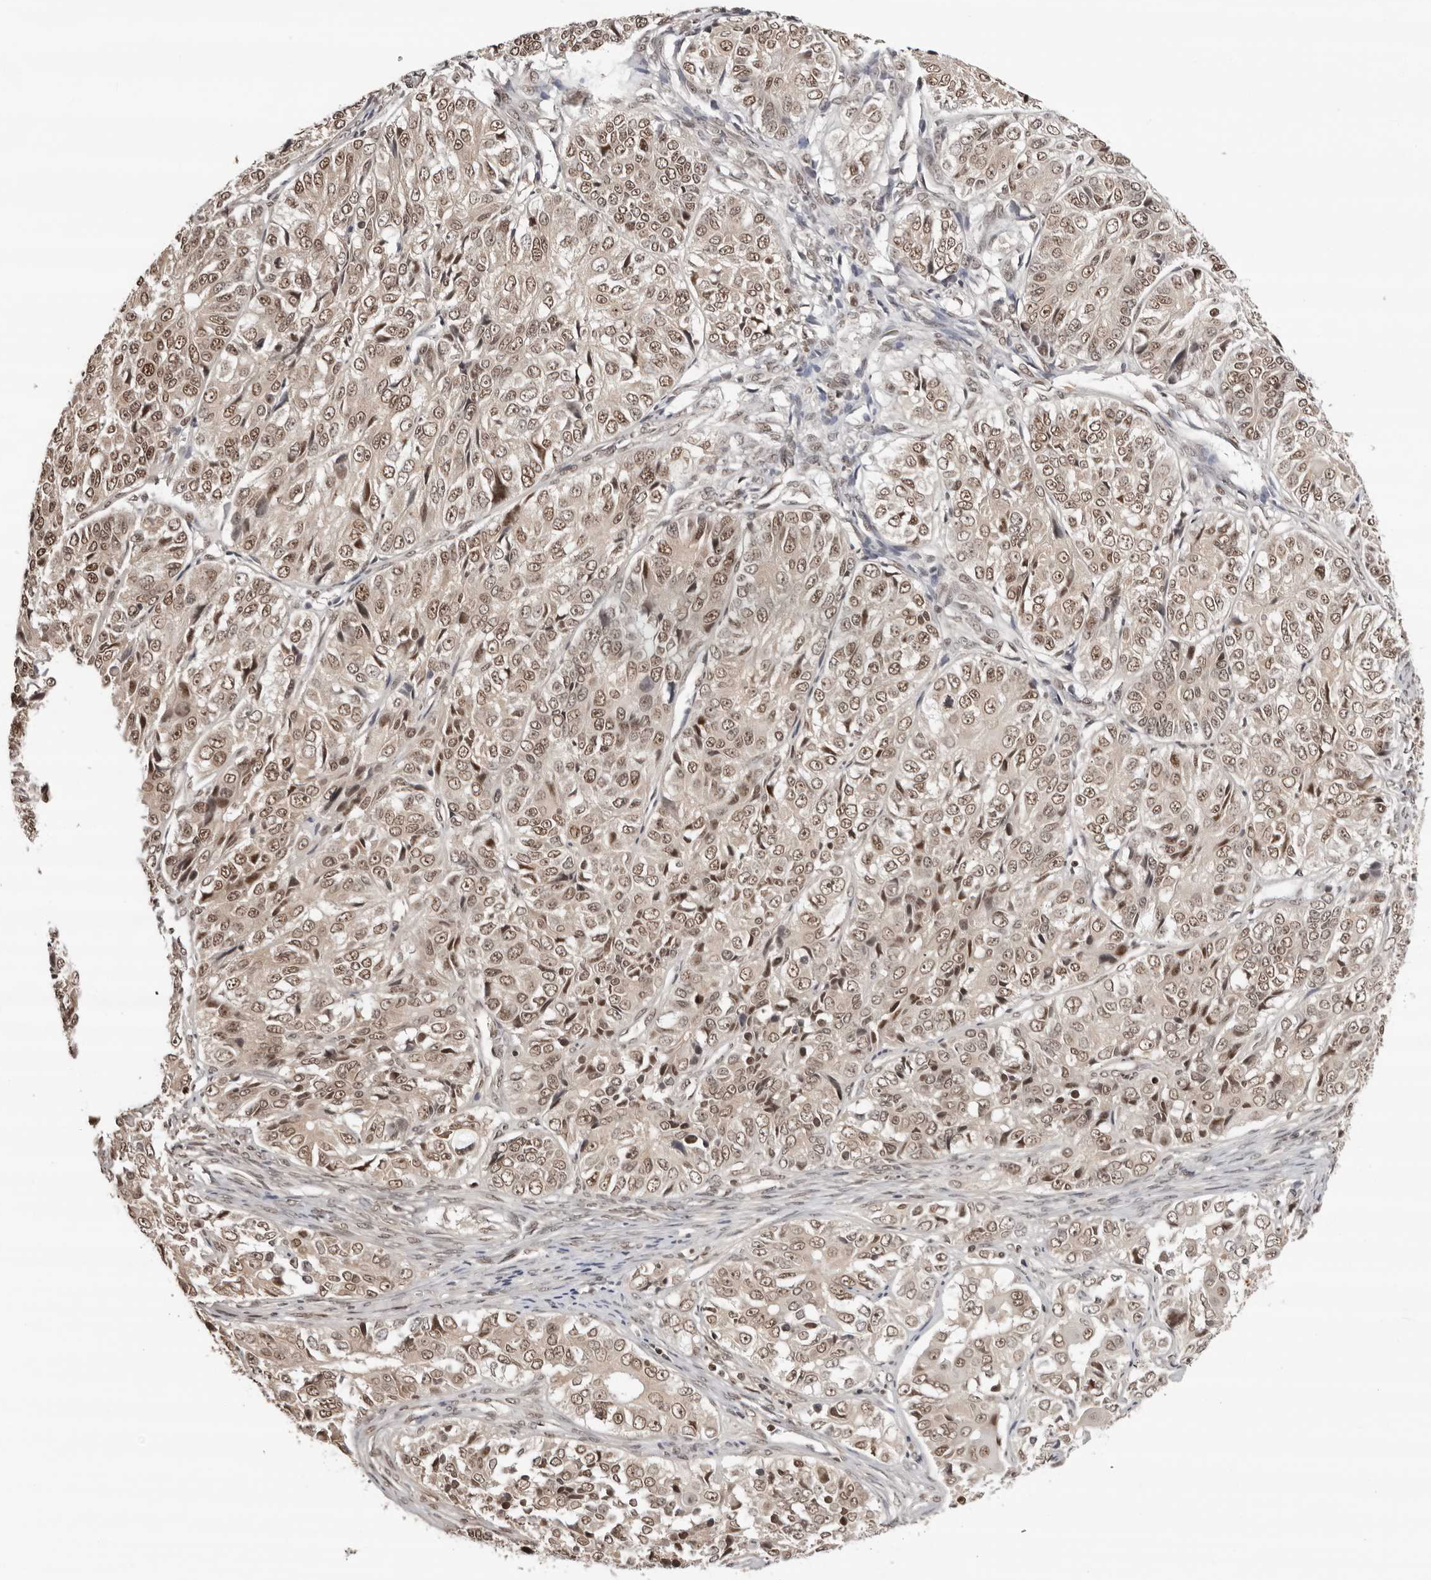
{"staining": {"intensity": "weak", "quantity": ">75%", "location": "nuclear"}, "tissue": "ovarian cancer", "cell_type": "Tumor cells", "image_type": "cancer", "snomed": [{"axis": "morphology", "description": "Carcinoma, endometroid"}, {"axis": "topography", "description": "Ovary"}], "caption": "IHC image of human ovarian cancer (endometroid carcinoma) stained for a protein (brown), which exhibits low levels of weak nuclear positivity in approximately >75% of tumor cells.", "gene": "SDE2", "patient": {"sex": "female", "age": 51}}